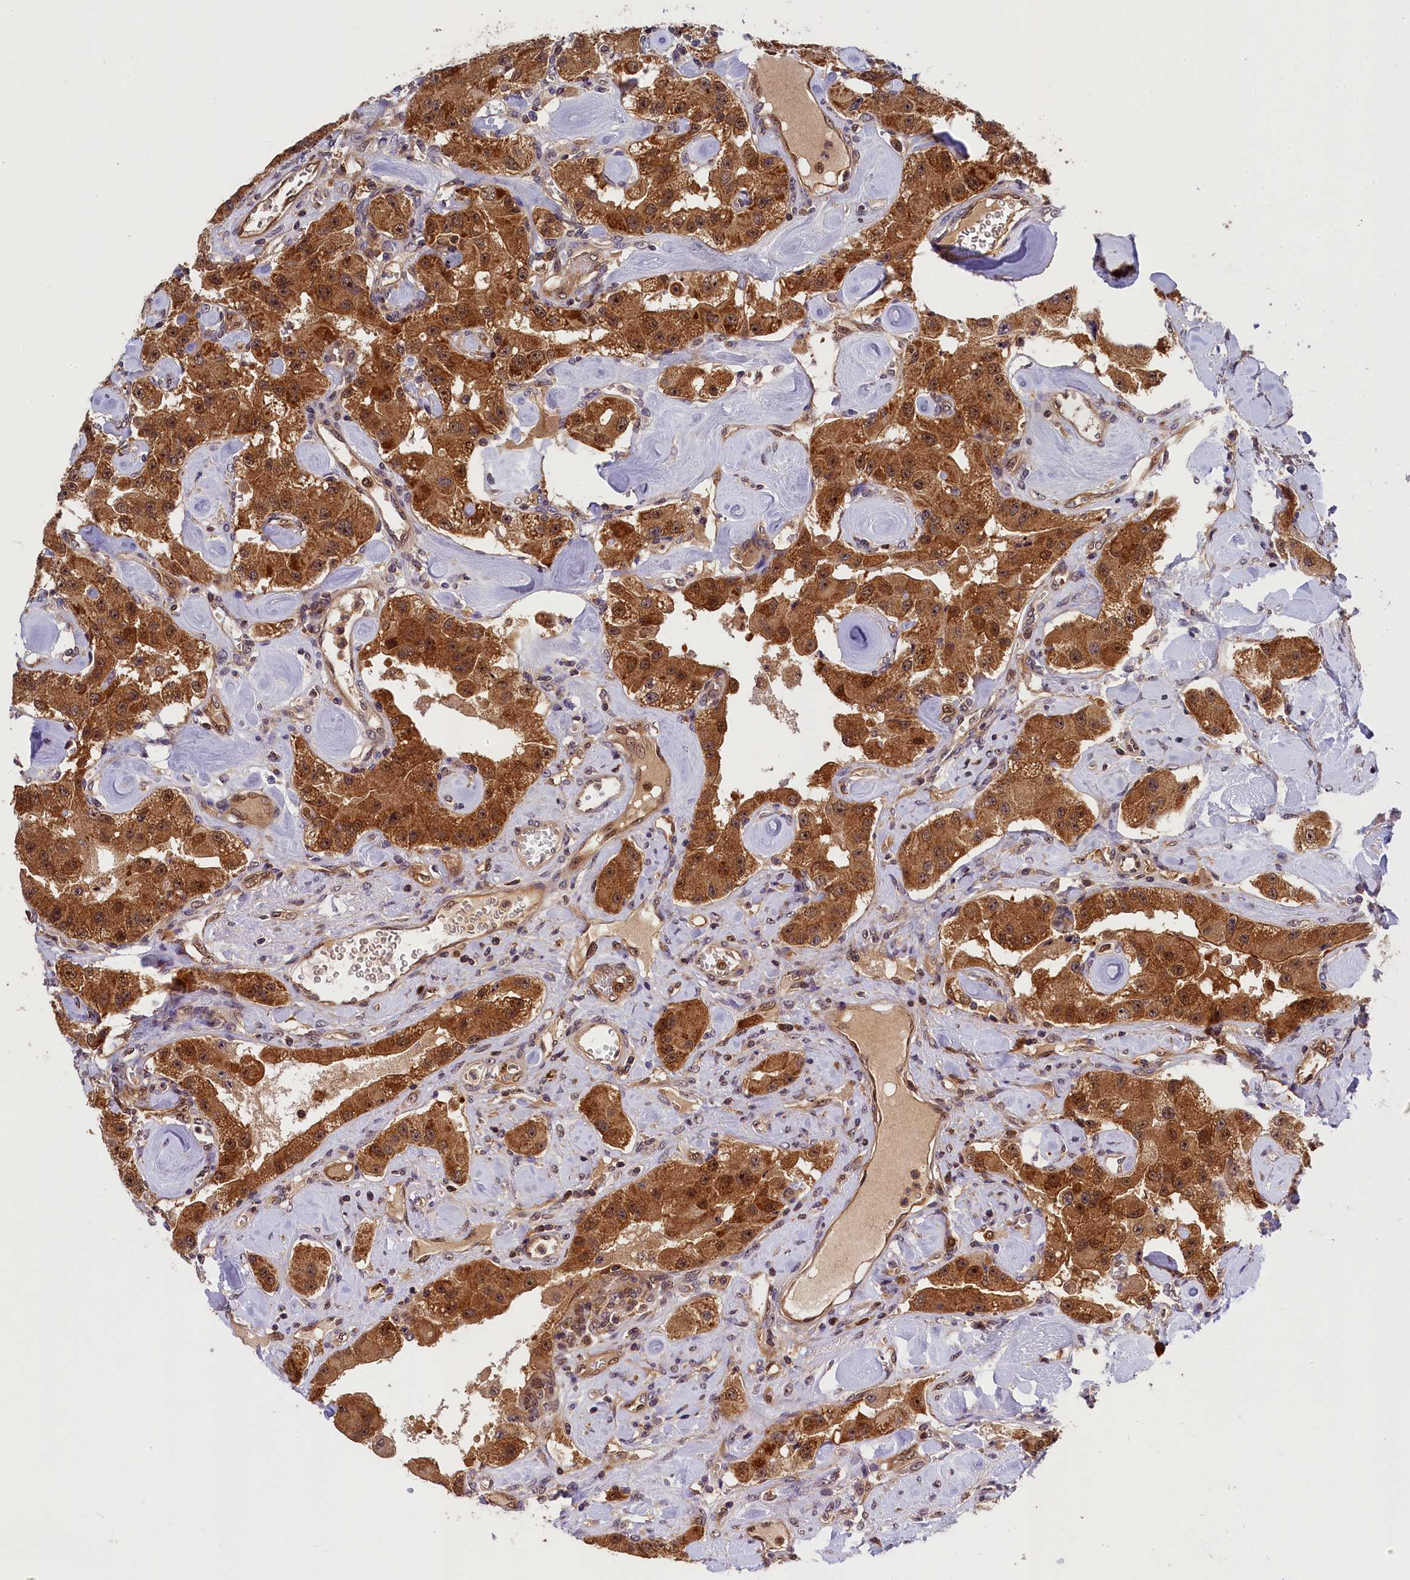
{"staining": {"intensity": "strong", "quantity": ">75%", "location": "cytoplasmic/membranous,nuclear"}, "tissue": "carcinoid", "cell_type": "Tumor cells", "image_type": "cancer", "snomed": [{"axis": "morphology", "description": "Carcinoid, malignant, NOS"}, {"axis": "topography", "description": "Pancreas"}], "caption": "Immunohistochemical staining of malignant carcinoid demonstrates high levels of strong cytoplasmic/membranous and nuclear staining in approximately >75% of tumor cells.", "gene": "EIF6", "patient": {"sex": "male", "age": 41}}